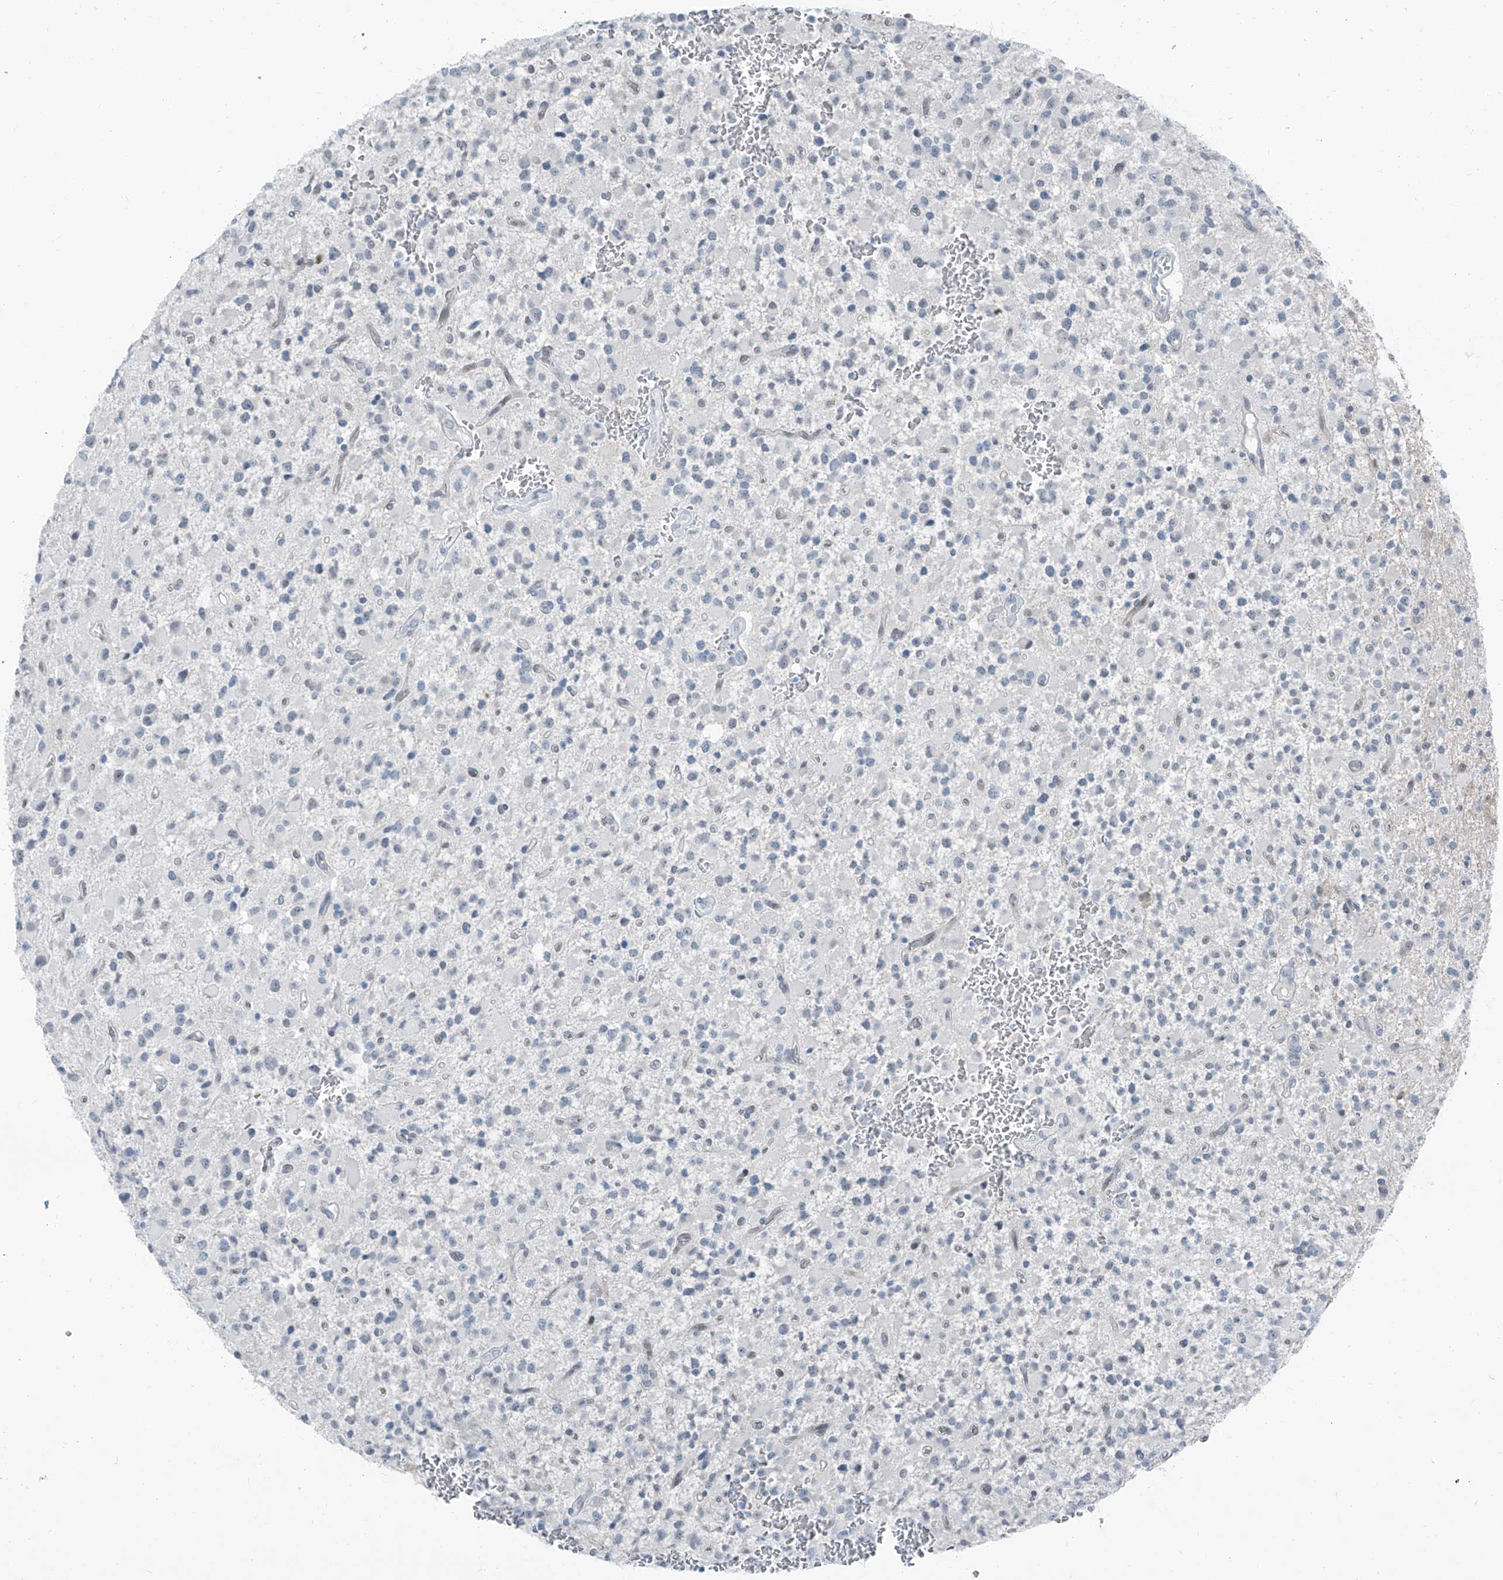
{"staining": {"intensity": "negative", "quantity": "none", "location": "none"}, "tissue": "glioma", "cell_type": "Tumor cells", "image_type": "cancer", "snomed": [{"axis": "morphology", "description": "Glioma, malignant, High grade"}, {"axis": "topography", "description": "Brain"}], "caption": "A high-resolution image shows immunohistochemistry (IHC) staining of glioma, which demonstrates no significant positivity in tumor cells.", "gene": "RGN", "patient": {"sex": "male", "age": 34}}